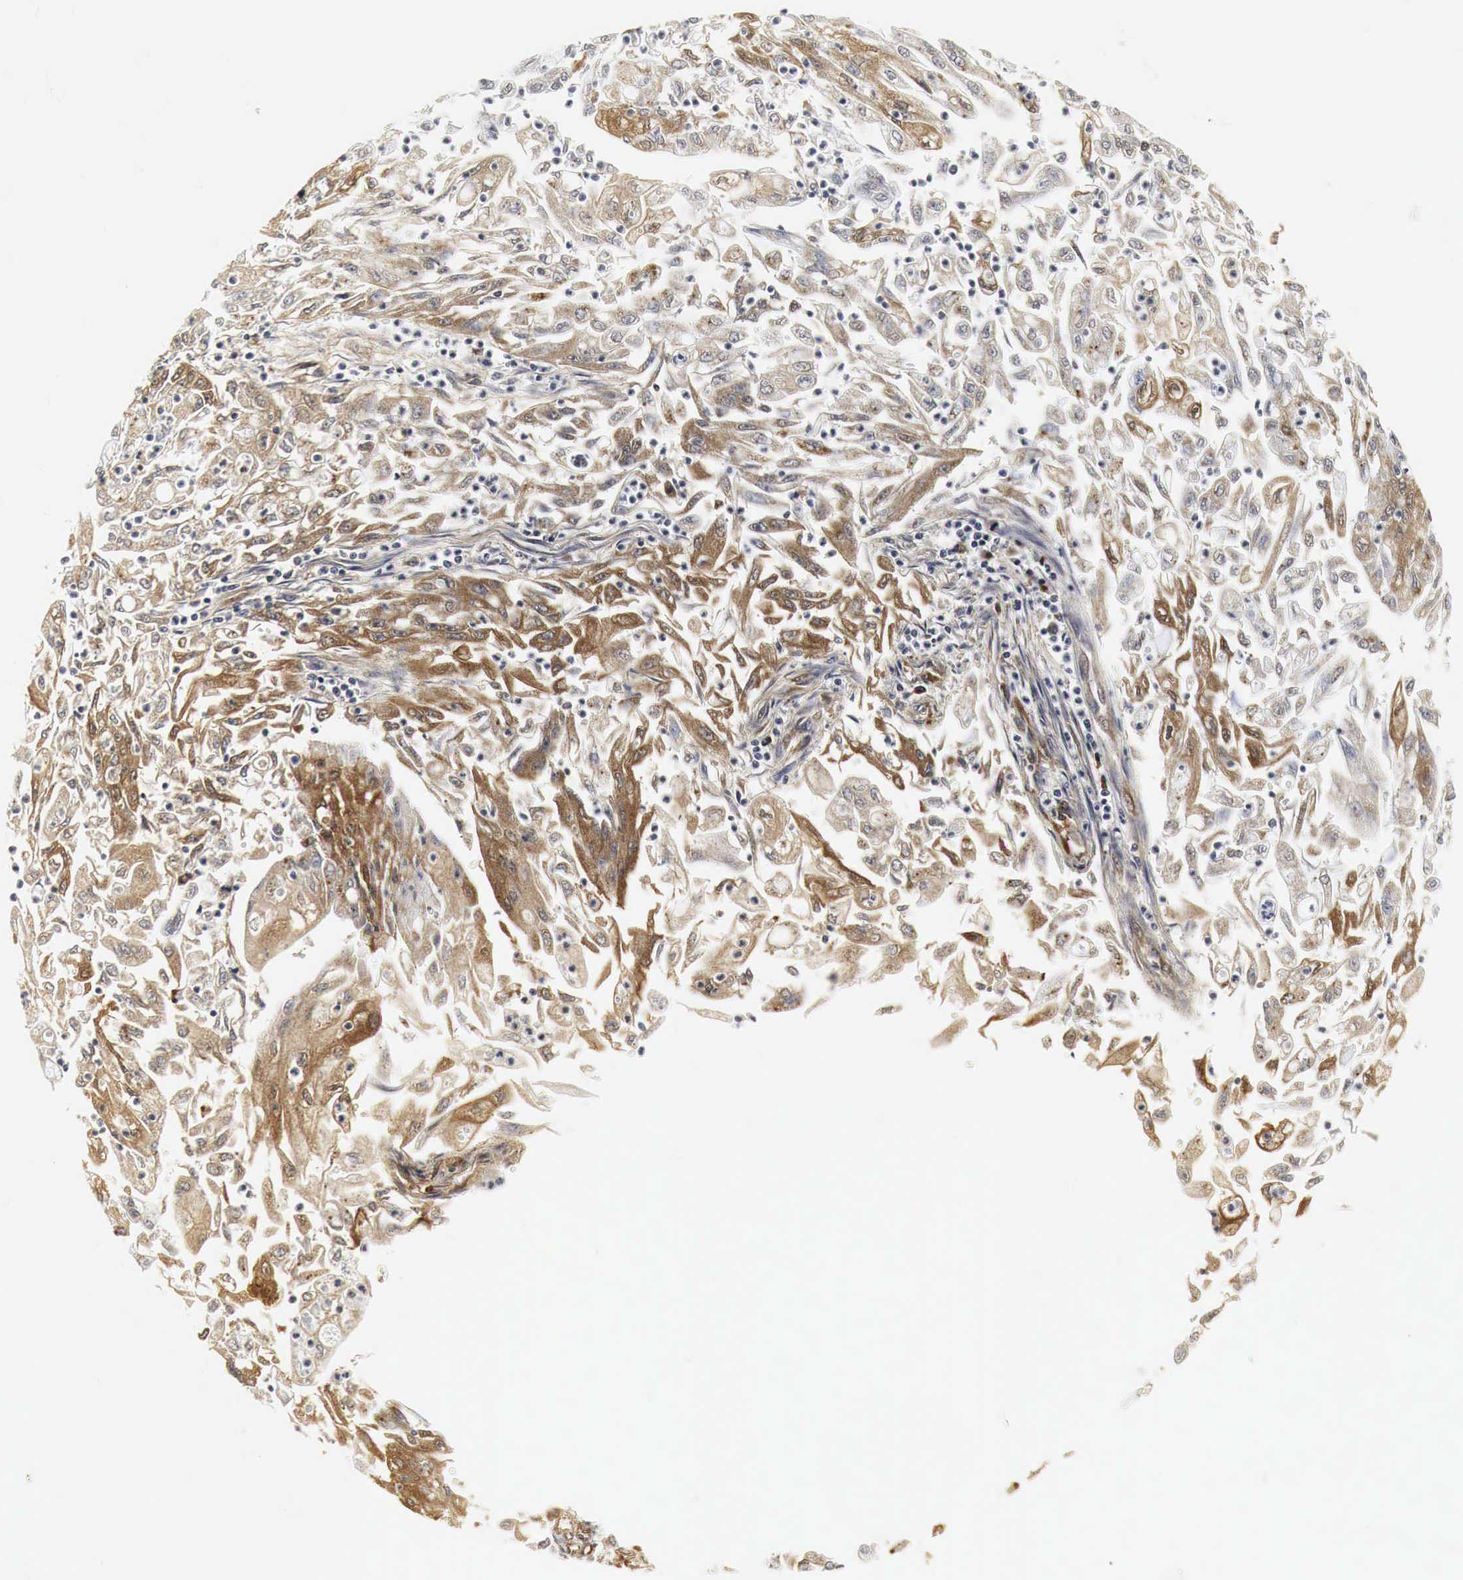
{"staining": {"intensity": "moderate", "quantity": "25%-75%", "location": "cytoplasmic/membranous"}, "tissue": "endometrial cancer", "cell_type": "Tumor cells", "image_type": "cancer", "snomed": [{"axis": "morphology", "description": "Adenocarcinoma, NOS"}, {"axis": "topography", "description": "Endometrium"}], "caption": "Tumor cells exhibit moderate cytoplasmic/membranous staining in about 25%-75% of cells in endometrial adenocarcinoma. The protein is shown in brown color, while the nuclei are stained blue.", "gene": "SPIN1", "patient": {"sex": "female", "age": 75}}